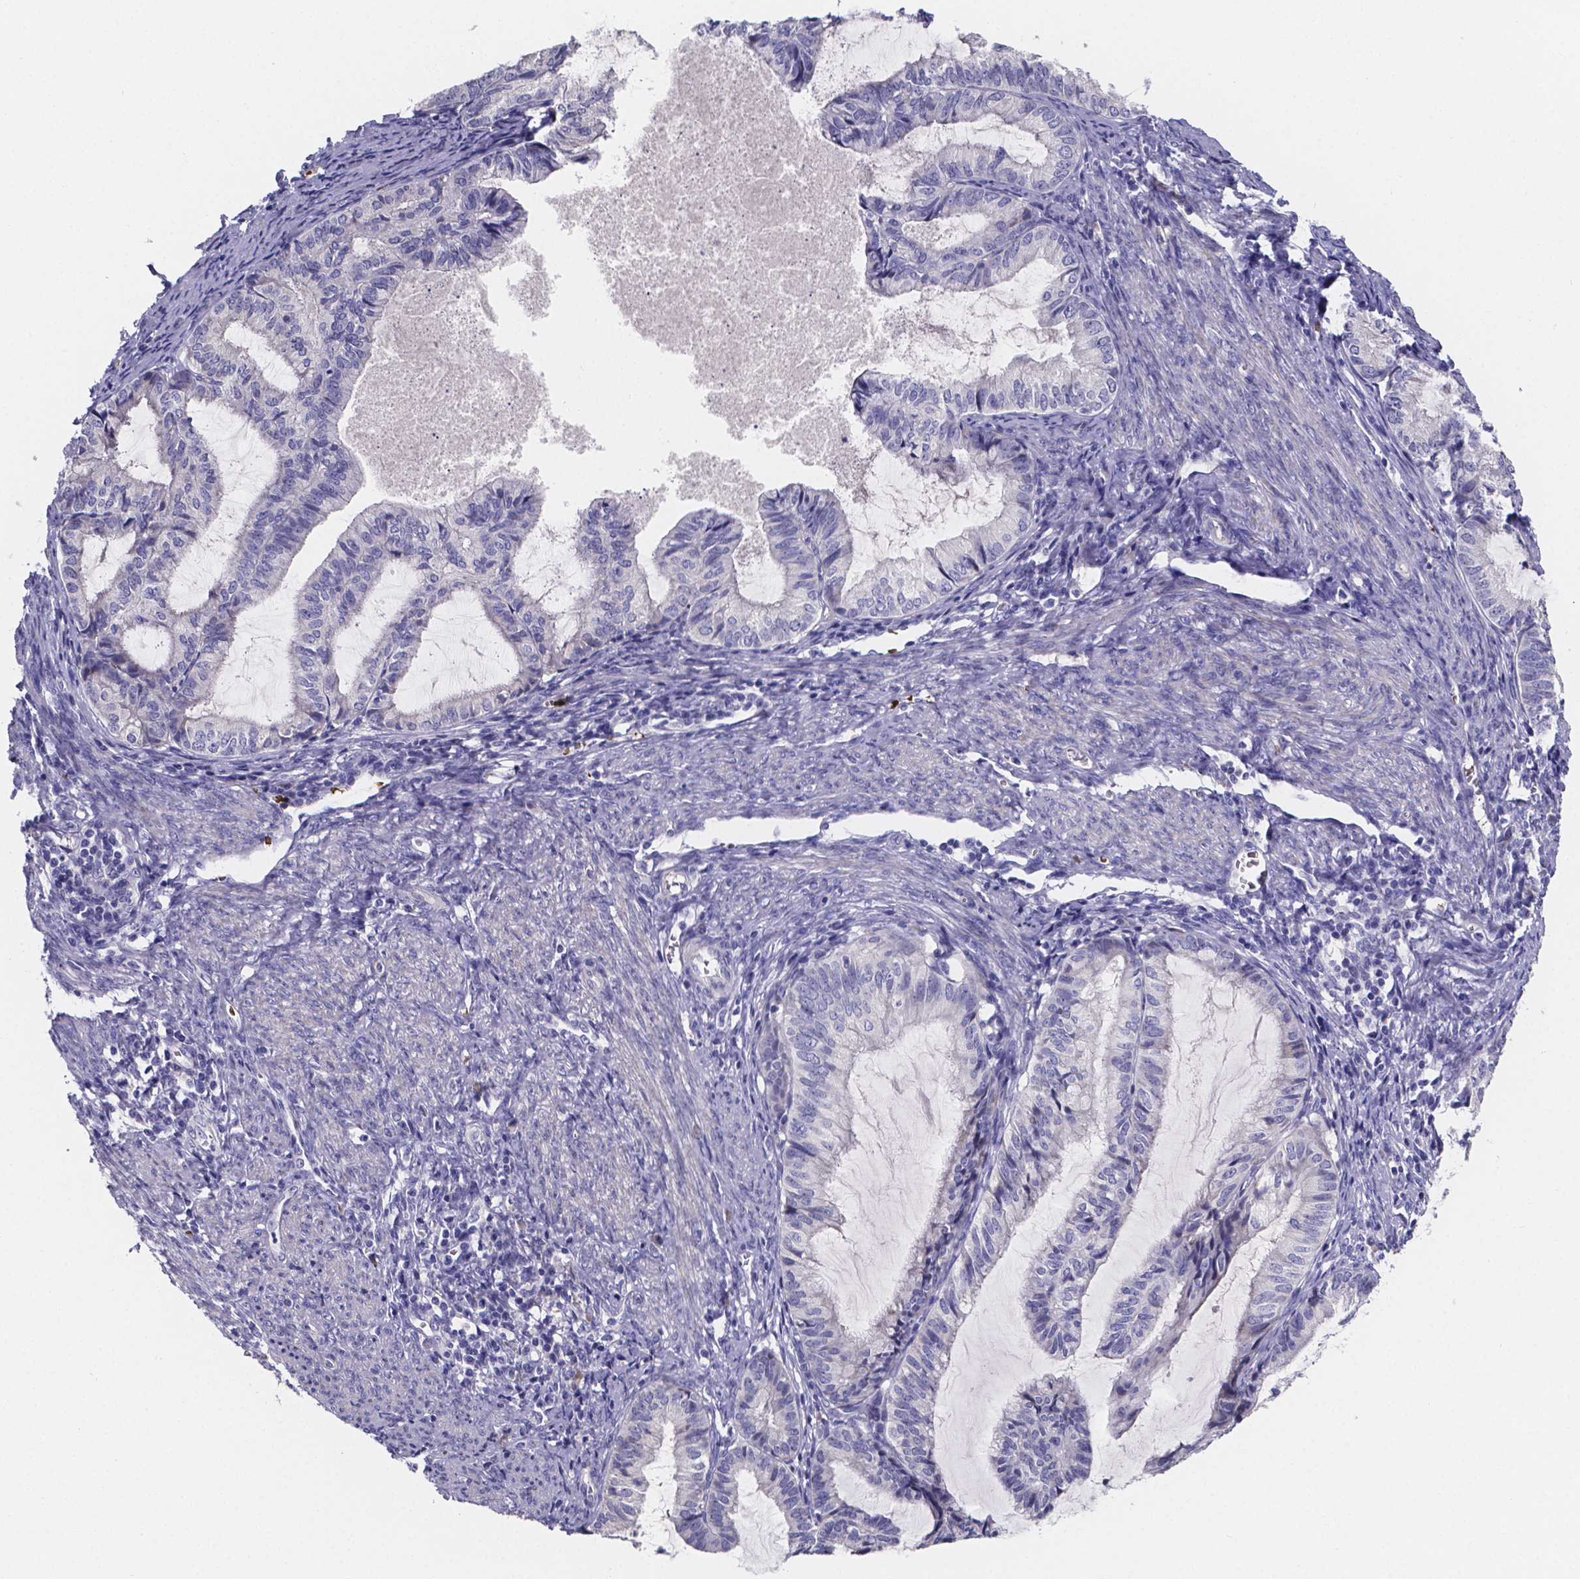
{"staining": {"intensity": "negative", "quantity": "none", "location": "none"}, "tissue": "endometrial cancer", "cell_type": "Tumor cells", "image_type": "cancer", "snomed": [{"axis": "morphology", "description": "Adenocarcinoma, NOS"}, {"axis": "topography", "description": "Endometrium"}], "caption": "A high-resolution micrograph shows immunohistochemistry staining of adenocarcinoma (endometrial), which displays no significant staining in tumor cells.", "gene": "GABRA3", "patient": {"sex": "female", "age": 86}}